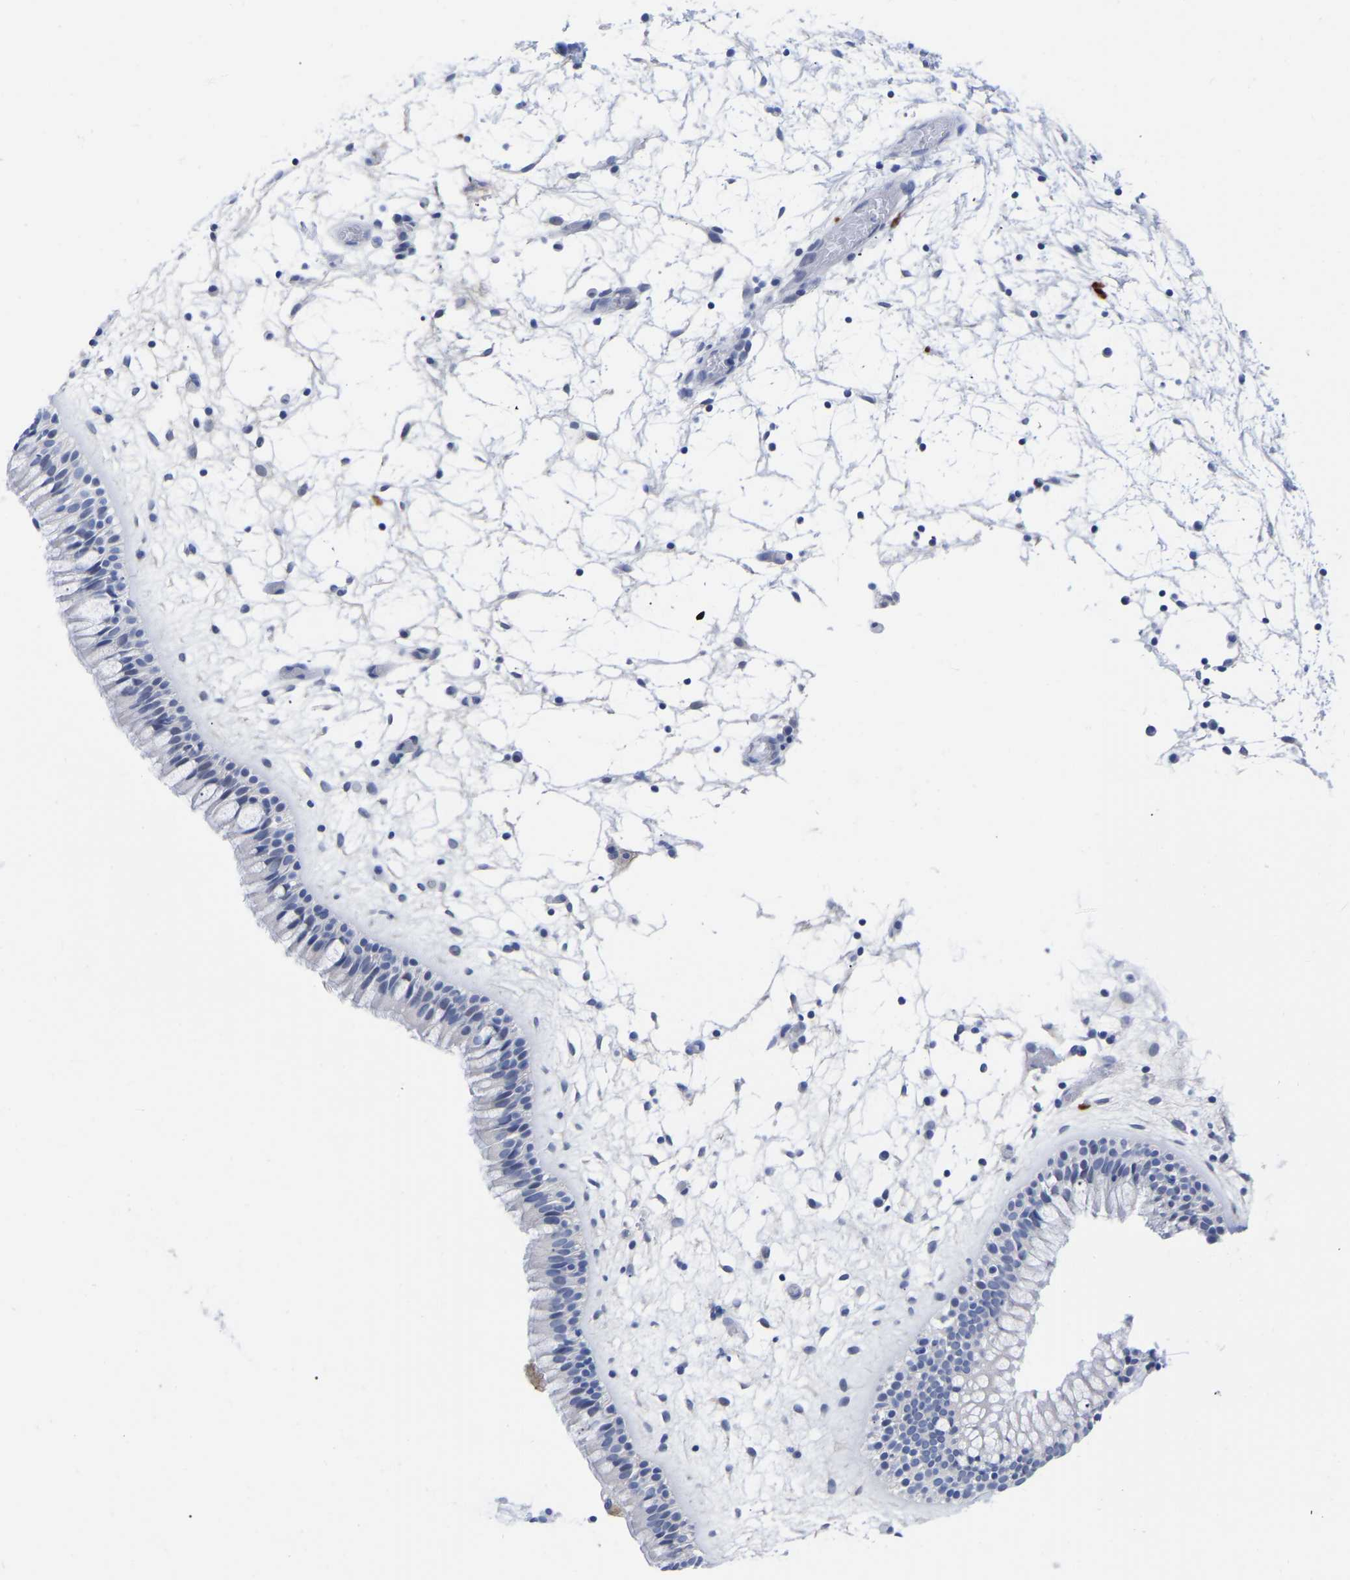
{"staining": {"intensity": "negative", "quantity": "none", "location": "none"}, "tissue": "nasopharynx", "cell_type": "Respiratory epithelial cells", "image_type": "normal", "snomed": [{"axis": "morphology", "description": "Normal tissue, NOS"}, {"axis": "morphology", "description": "Inflammation, NOS"}, {"axis": "topography", "description": "Nasopharynx"}], "caption": "An immunohistochemistry image of normal nasopharynx is shown. There is no staining in respiratory epithelial cells of nasopharynx.", "gene": "GPA33", "patient": {"sex": "male", "age": 48}}